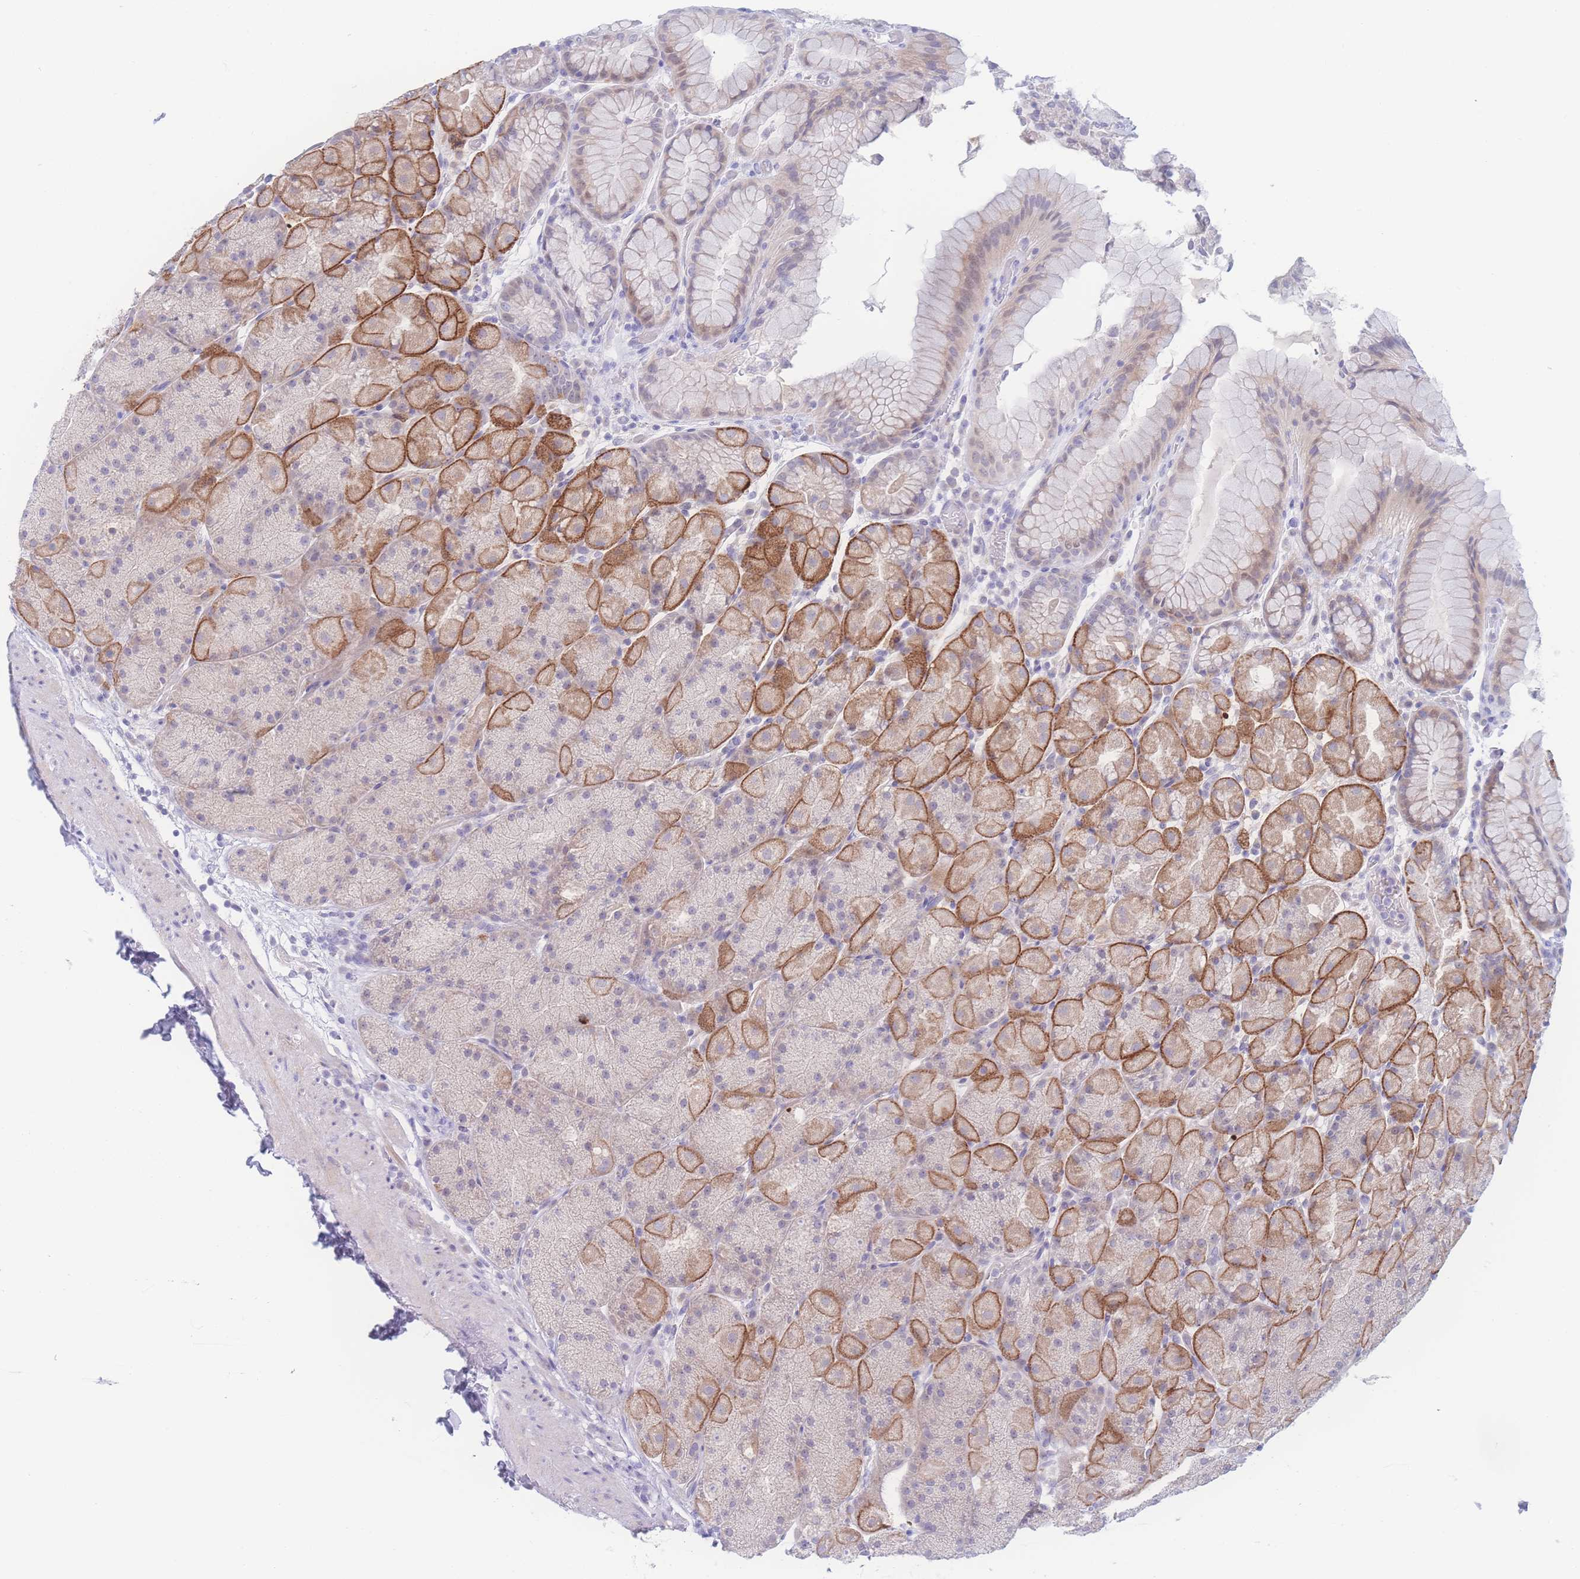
{"staining": {"intensity": "moderate", "quantity": "25%-75%", "location": "cytoplasmic/membranous"}, "tissue": "stomach", "cell_type": "Glandular cells", "image_type": "normal", "snomed": [{"axis": "morphology", "description": "Normal tissue, NOS"}, {"axis": "topography", "description": "Stomach, upper"}, {"axis": "topography", "description": "Stomach, lower"}], "caption": "This is an image of immunohistochemistry staining of normal stomach, which shows moderate positivity in the cytoplasmic/membranous of glandular cells.", "gene": "PRSS22", "patient": {"sex": "male", "age": 67}}